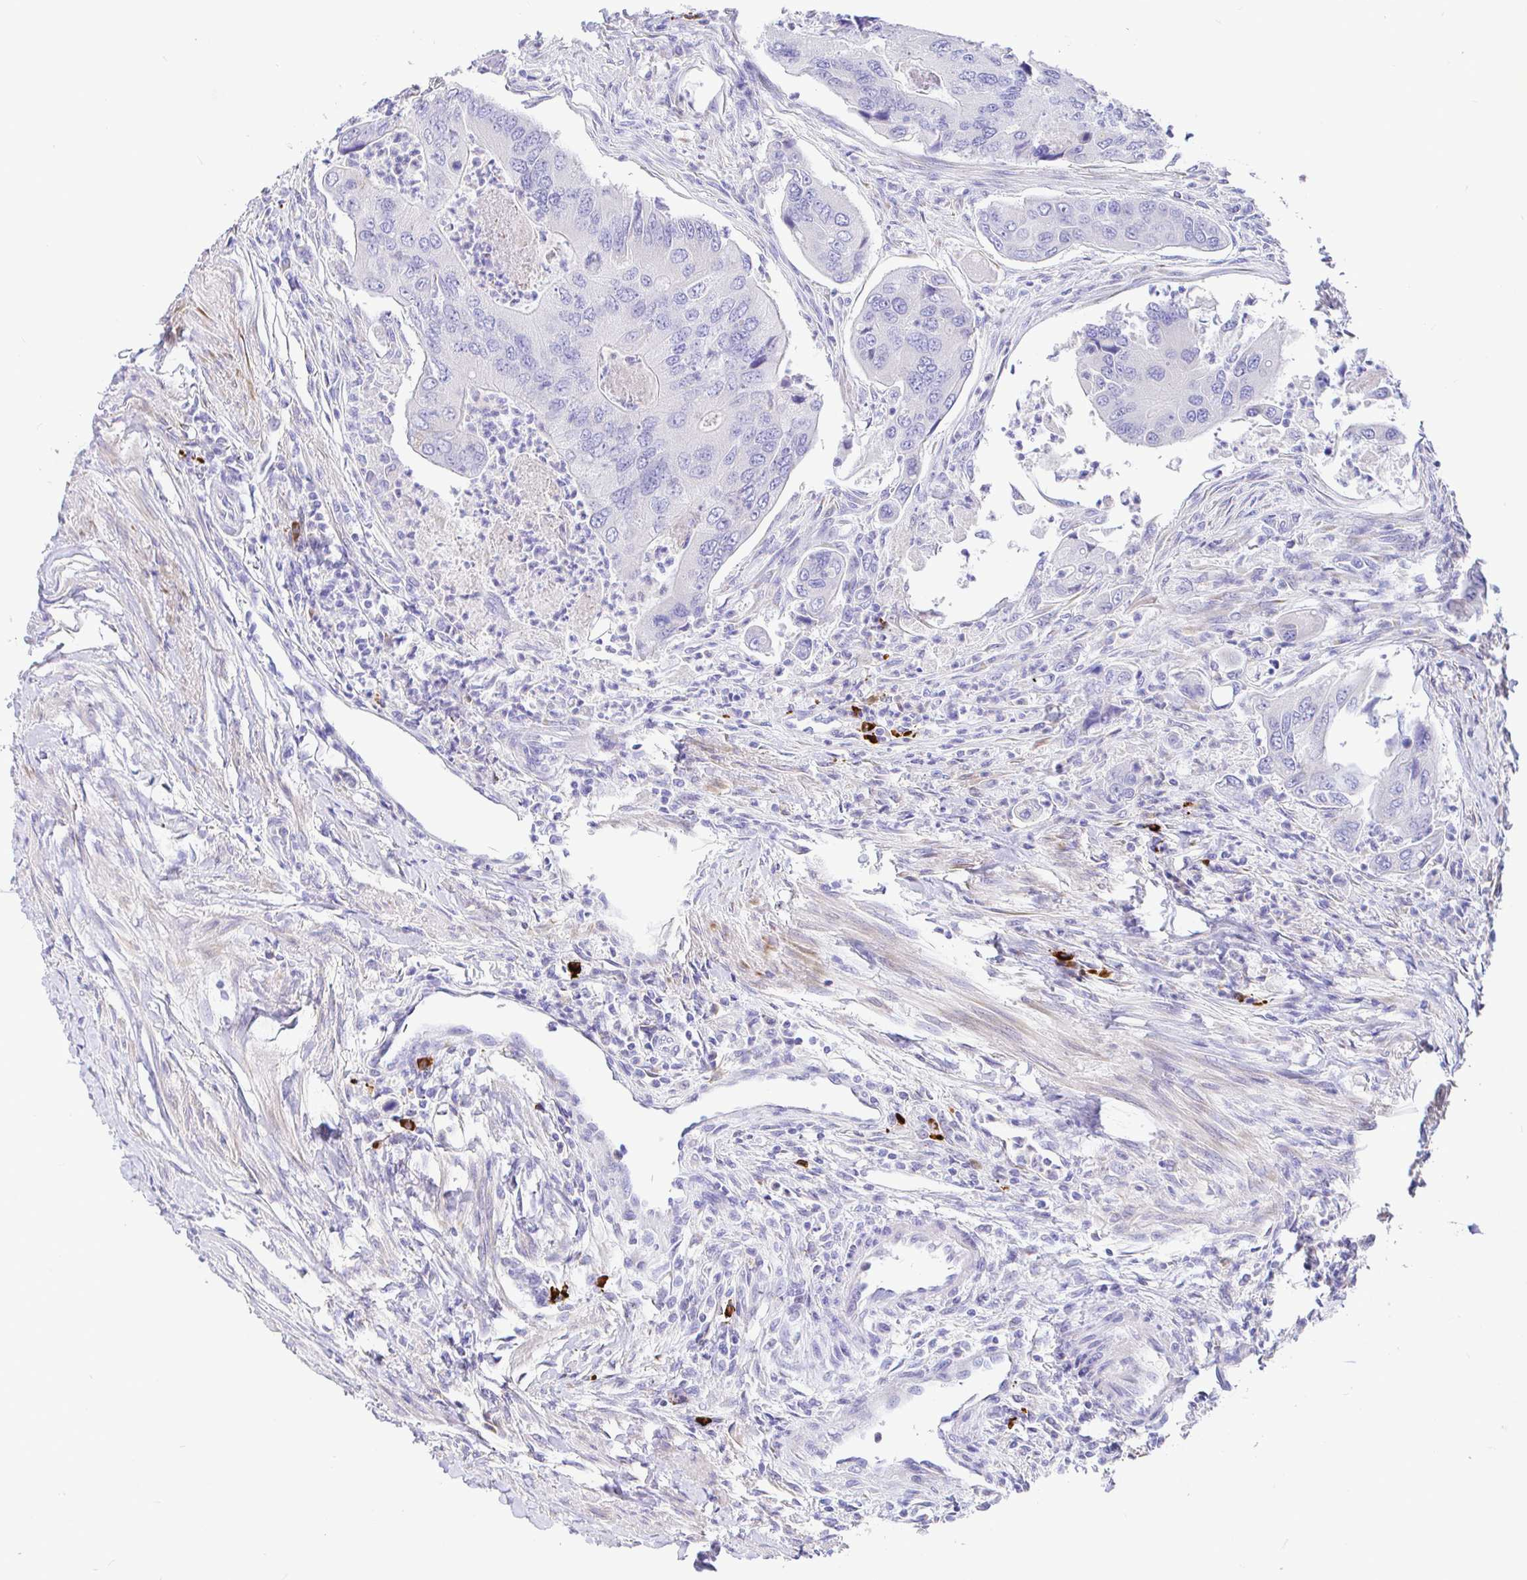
{"staining": {"intensity": "negative", "quantity": "none", "location": "none"}, "tissue": "colorectal cancer", "cell_type": "Tumor cells", "image_type": "cancer", "snomed": [{"axis": "morphology", "description": "Adenocarcinoma, NOS"}, {"axis": "topography", "description": "Colon"}], "caption": "Colorectal adenocarcinoma stained for a protein using immunohistochemistry displays no positivity tumor cells.", "gene": "CCDC62", "patient": {"sex": "female", "age": 67}}